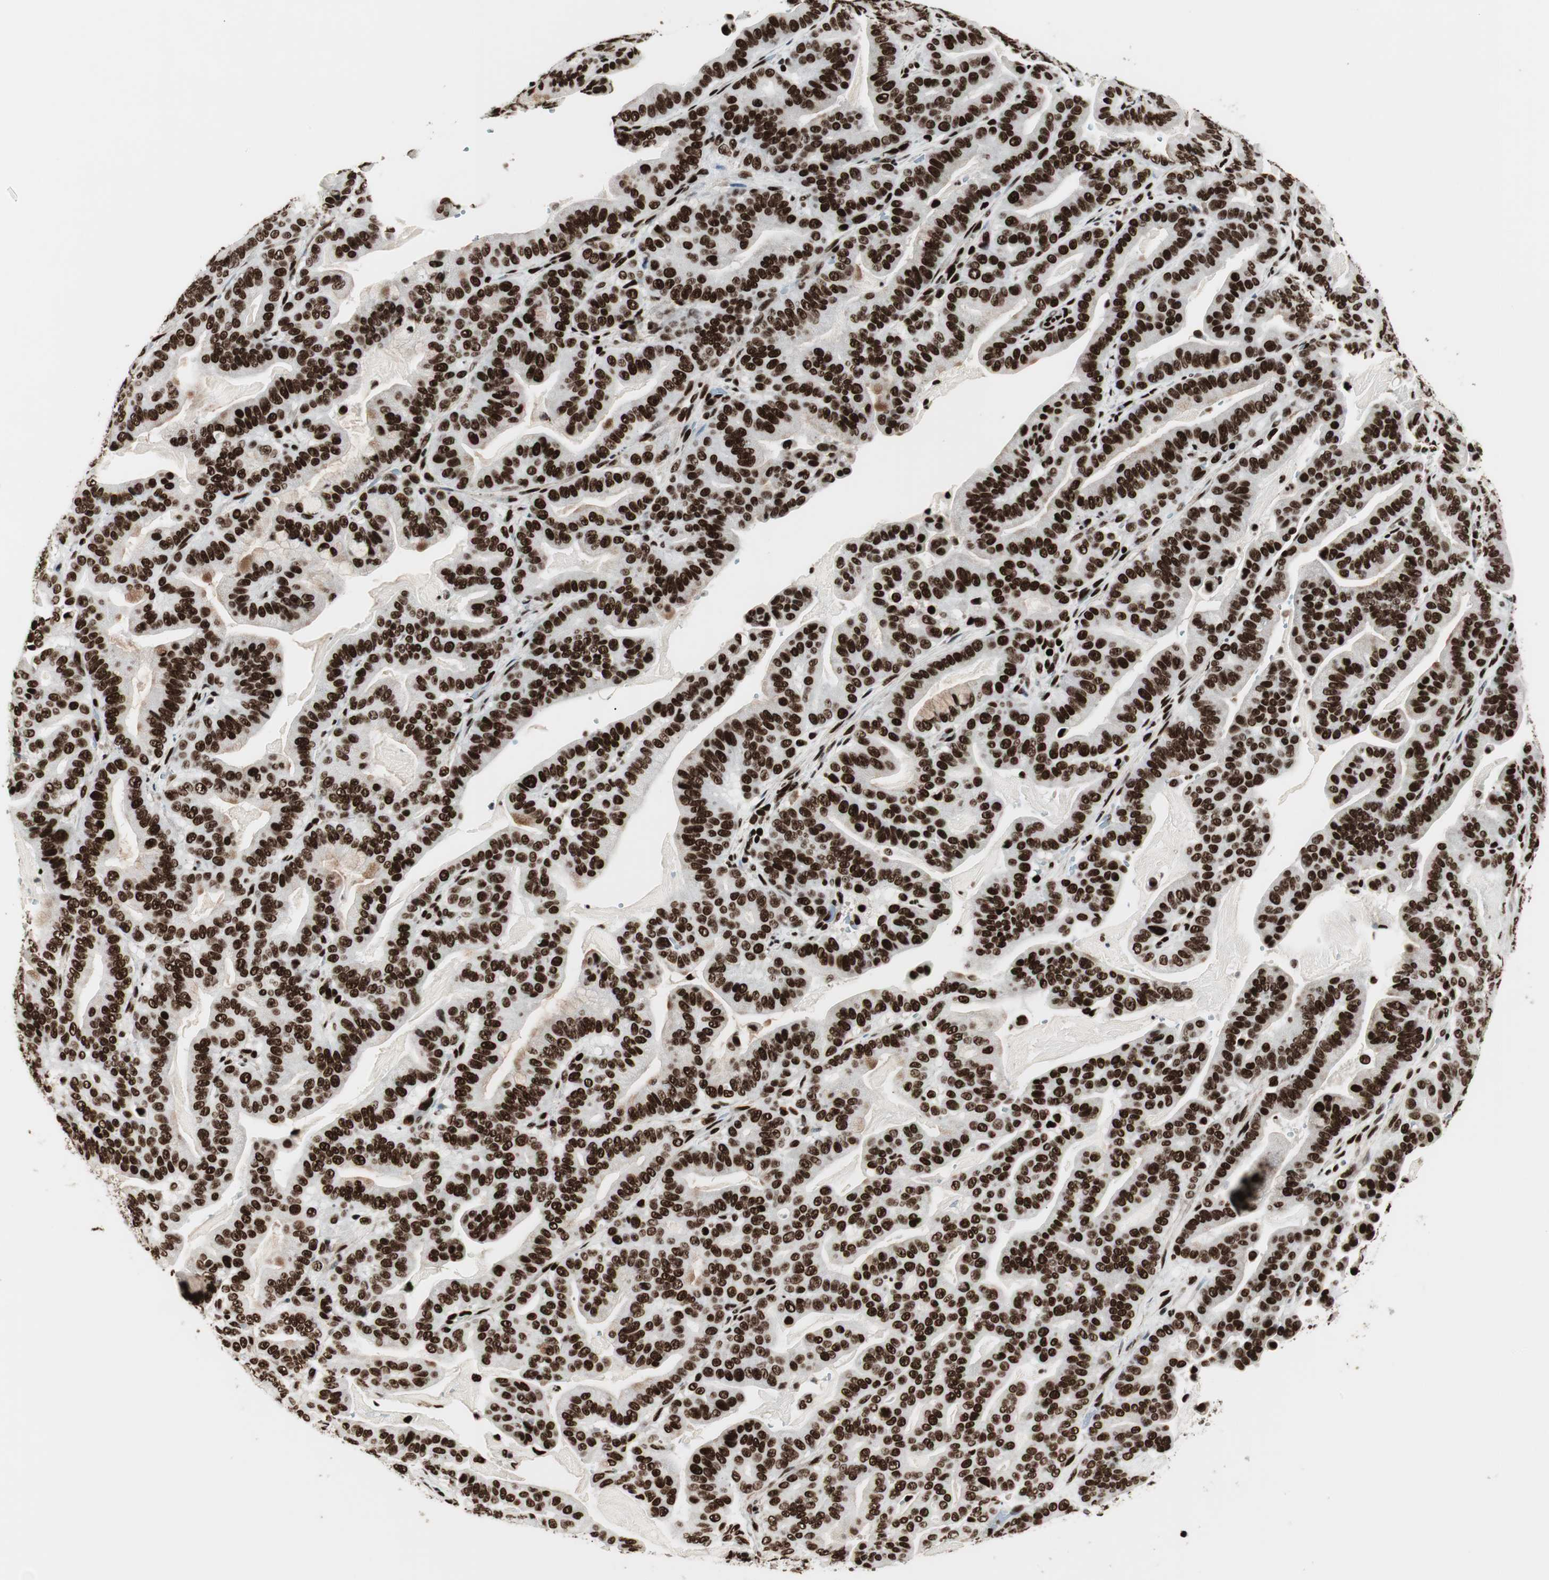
{"staining": {"intensity": "strong", "quantity": ">75%", "location": "nuclear"}, "tissue": "pancreatic cancer", "cell_type": "Tumor cells", "image_type": "cancer", "snomed": [{"axis": "morphology", "description": "Adenocarcinoma, NOS"}, {"axis": "topography", "description": "Pancreas"}], "caption": "Protein staining by immunohistochemistry (IHC) reveals strong nuclear positivity in about >75% of tumor cells in pancreatic cancer.", "gene": "MTA2", "patient": {"sex": "male", "age": 63}}